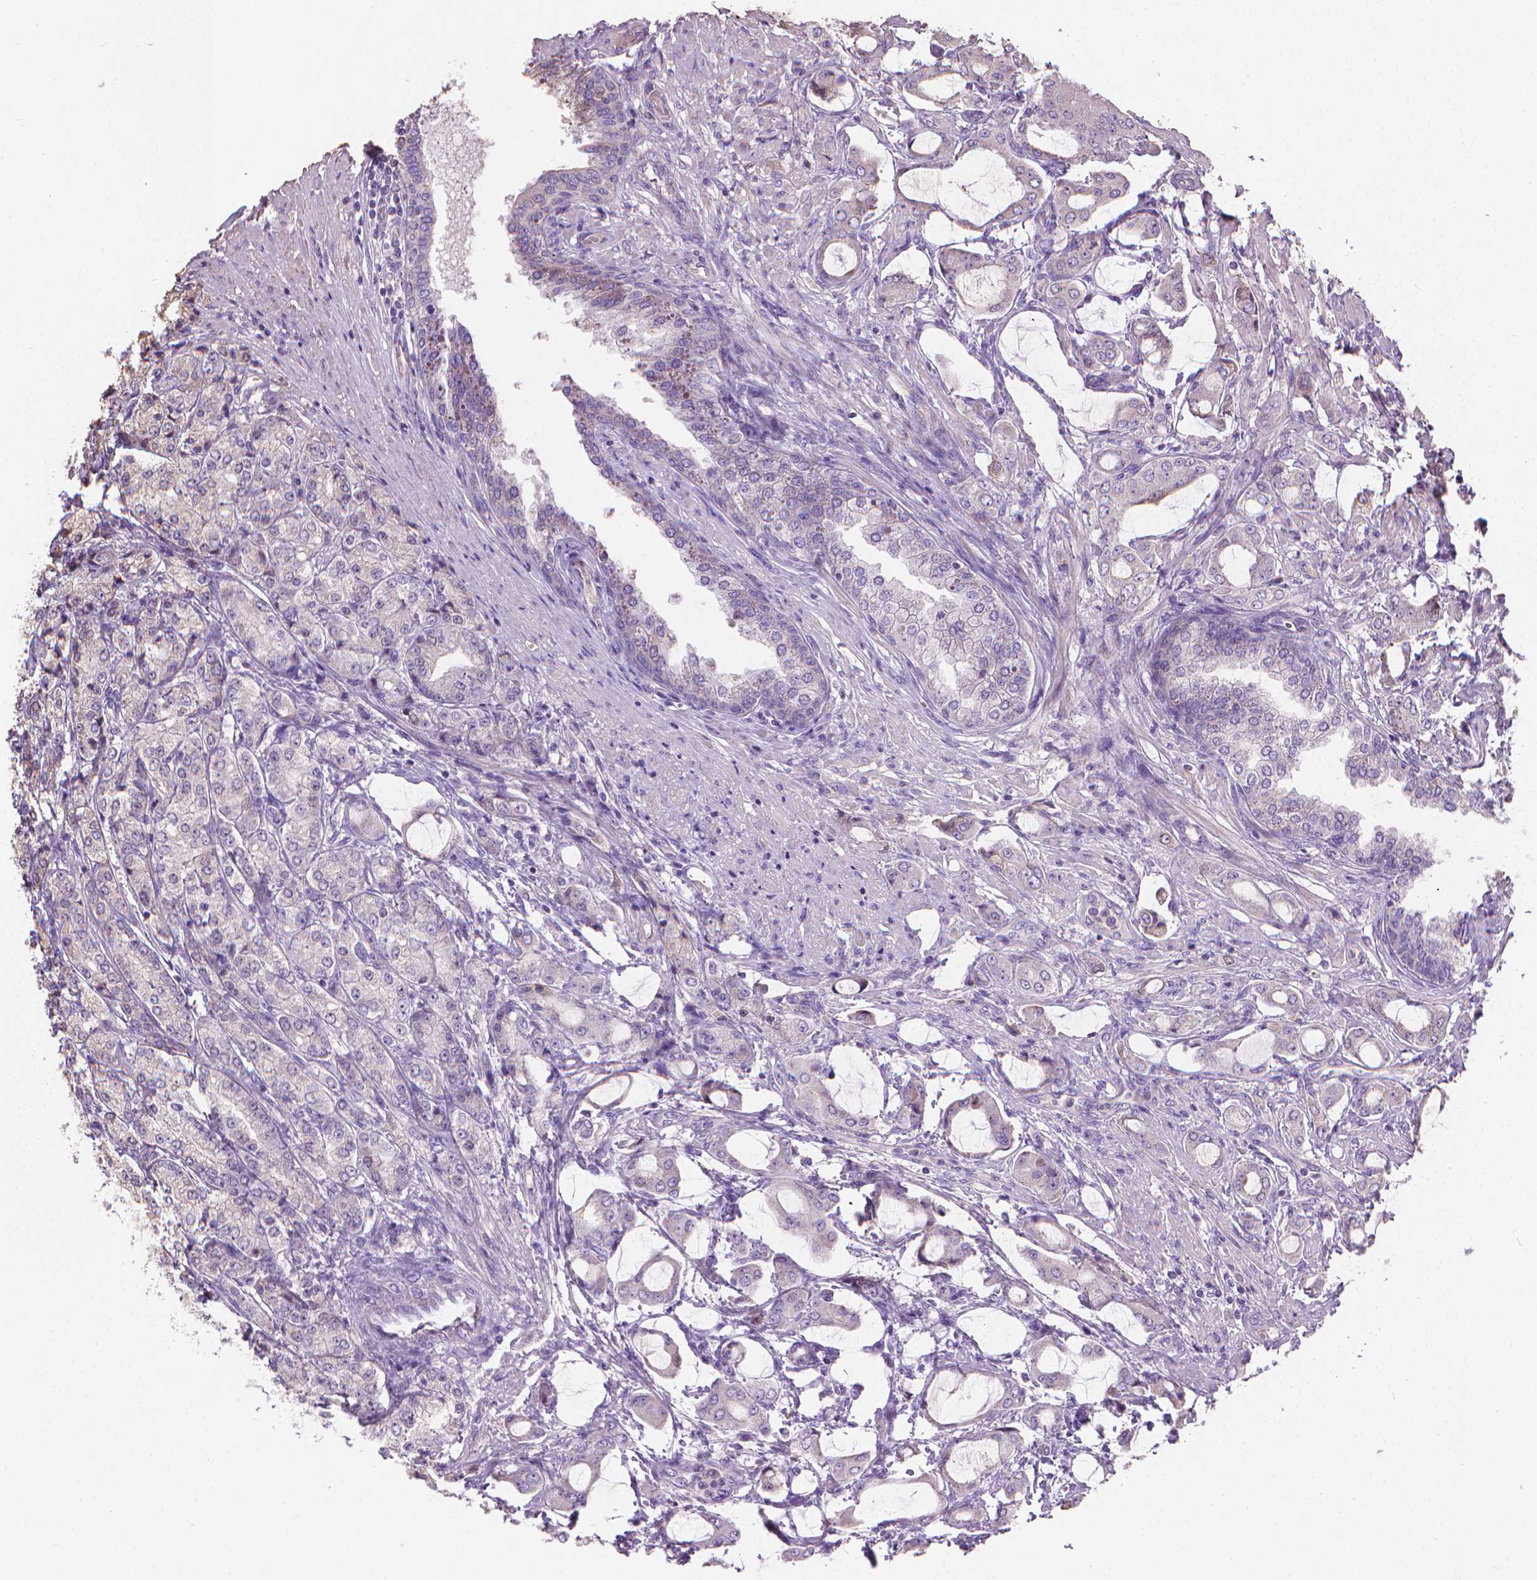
{"staining": {"intensity": "negative", "quantity": "none", "location": "none"}, "tissue": "prostate cancer", "cell_type": "Tumor cells", "image_type": "cancer", "snomed": [{"axis": "morphology", "description": "Adenocarcinoma, NOS"}, {"axis": "topography", "description": "Prostate"}], "caption": "An immunohistochemistry (IHC) photomicrograph of prostate adenocarcinoma is shown. There is no staining in tumor cells of prostate adenocarcinoma.", "gene": "CABCOCO1", "patient": {"sex": "male", "age": 63}}